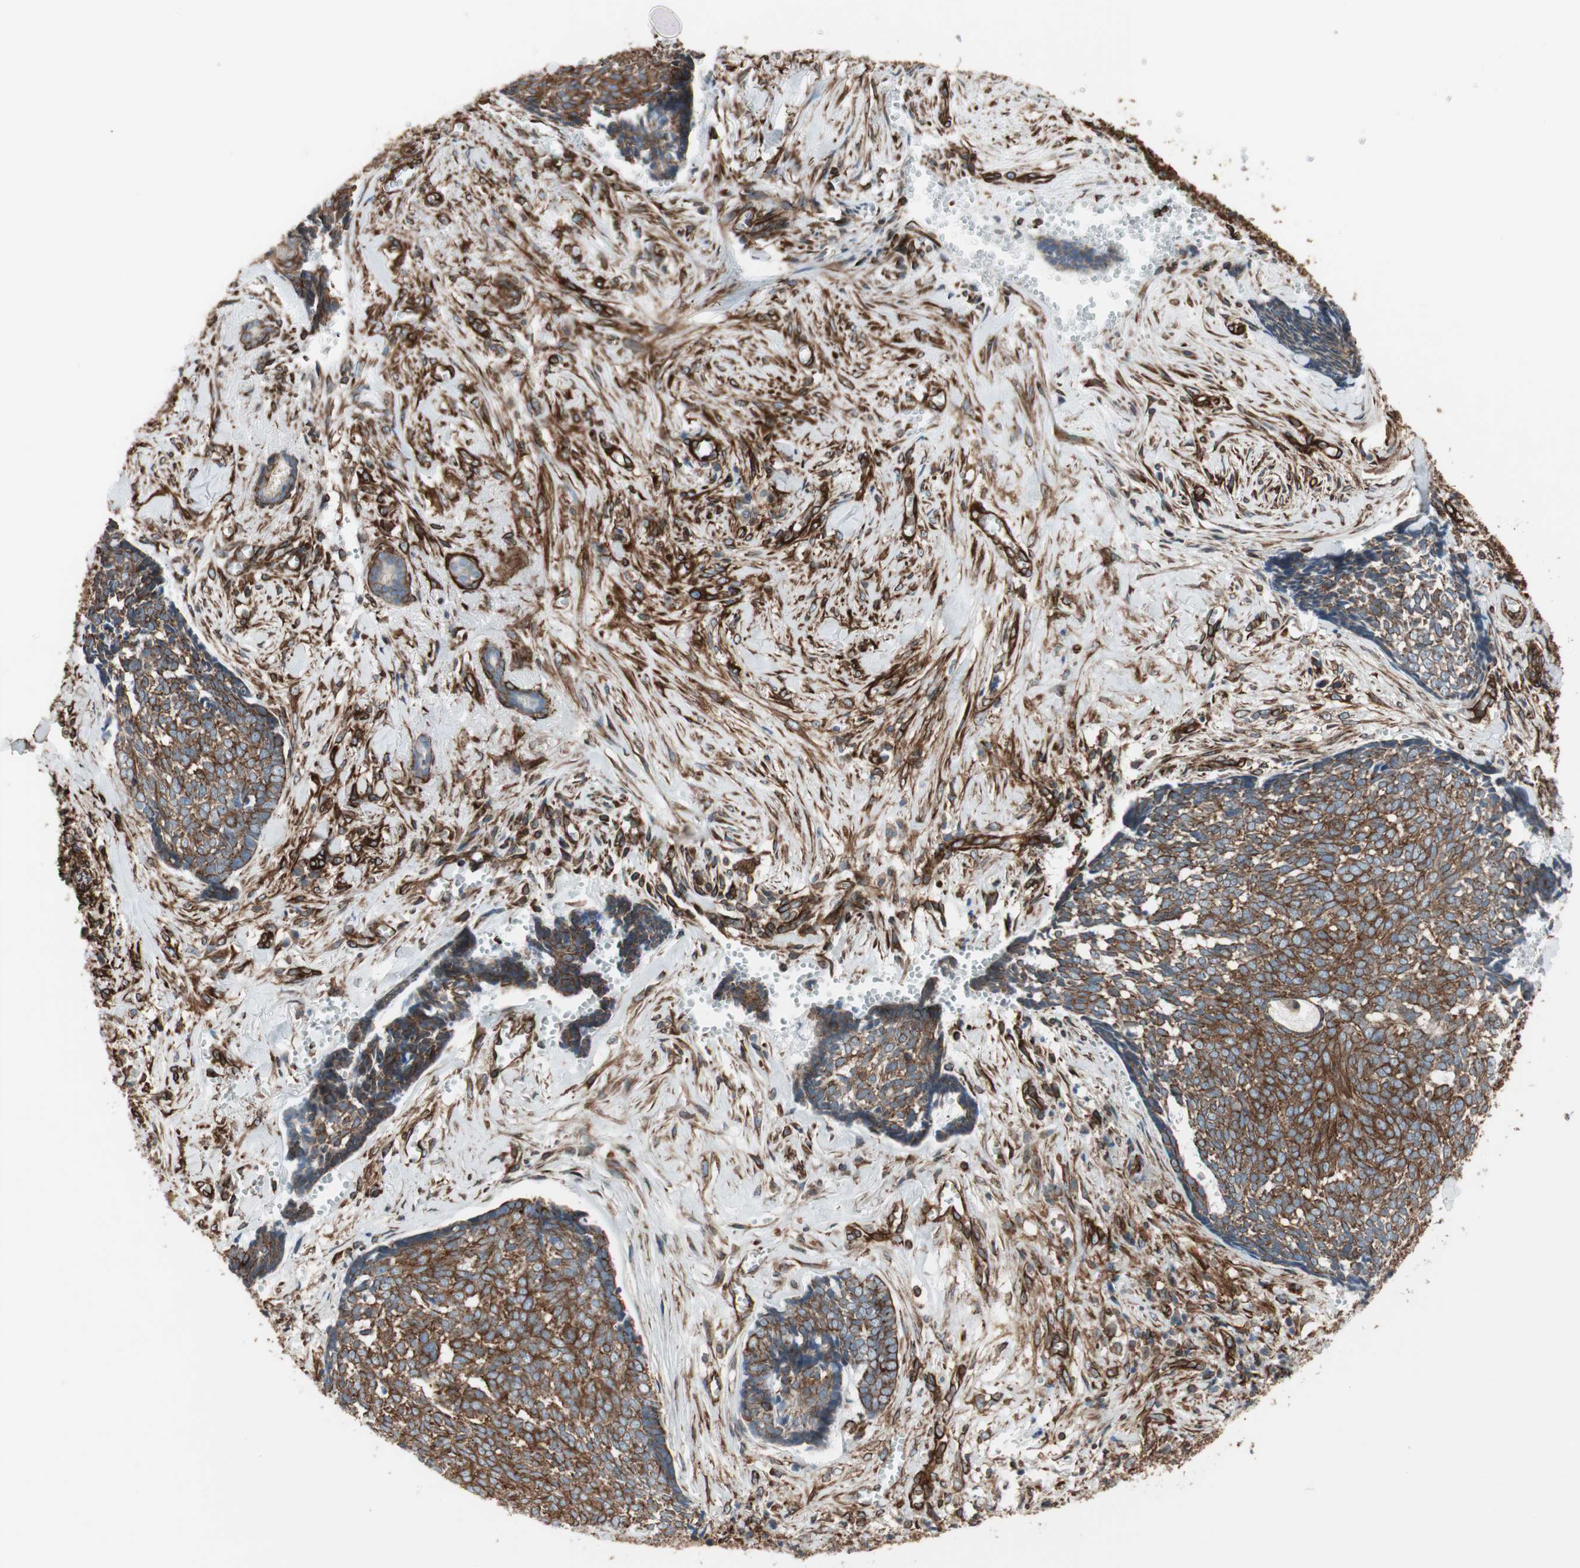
{"staining": {"intensity": "strong", "quantity": ">75%", "location": "cytoplasmic/membranous"}, "tissue": "skin cancer", "cell_type": "Tumor cells", "image_type": "cancer", "snomed": [{"axis": "morphology", "description": "Basal cell carcinoma"}, {"axis": "topography", "description": "Skin"}], "caption": "Immunohistochemical staining of human skin basal cell carcinoma demonstrates high levels of strong cytoplasmic/membranous staining in approximately >75% of tumor cells. The staining was performed using DAB, with brown indicating positive protein expression. Nuclei are stained blue with hematoxylin.", "gene": "TCTA", "patient": {"sex": "male", "age": 84}}